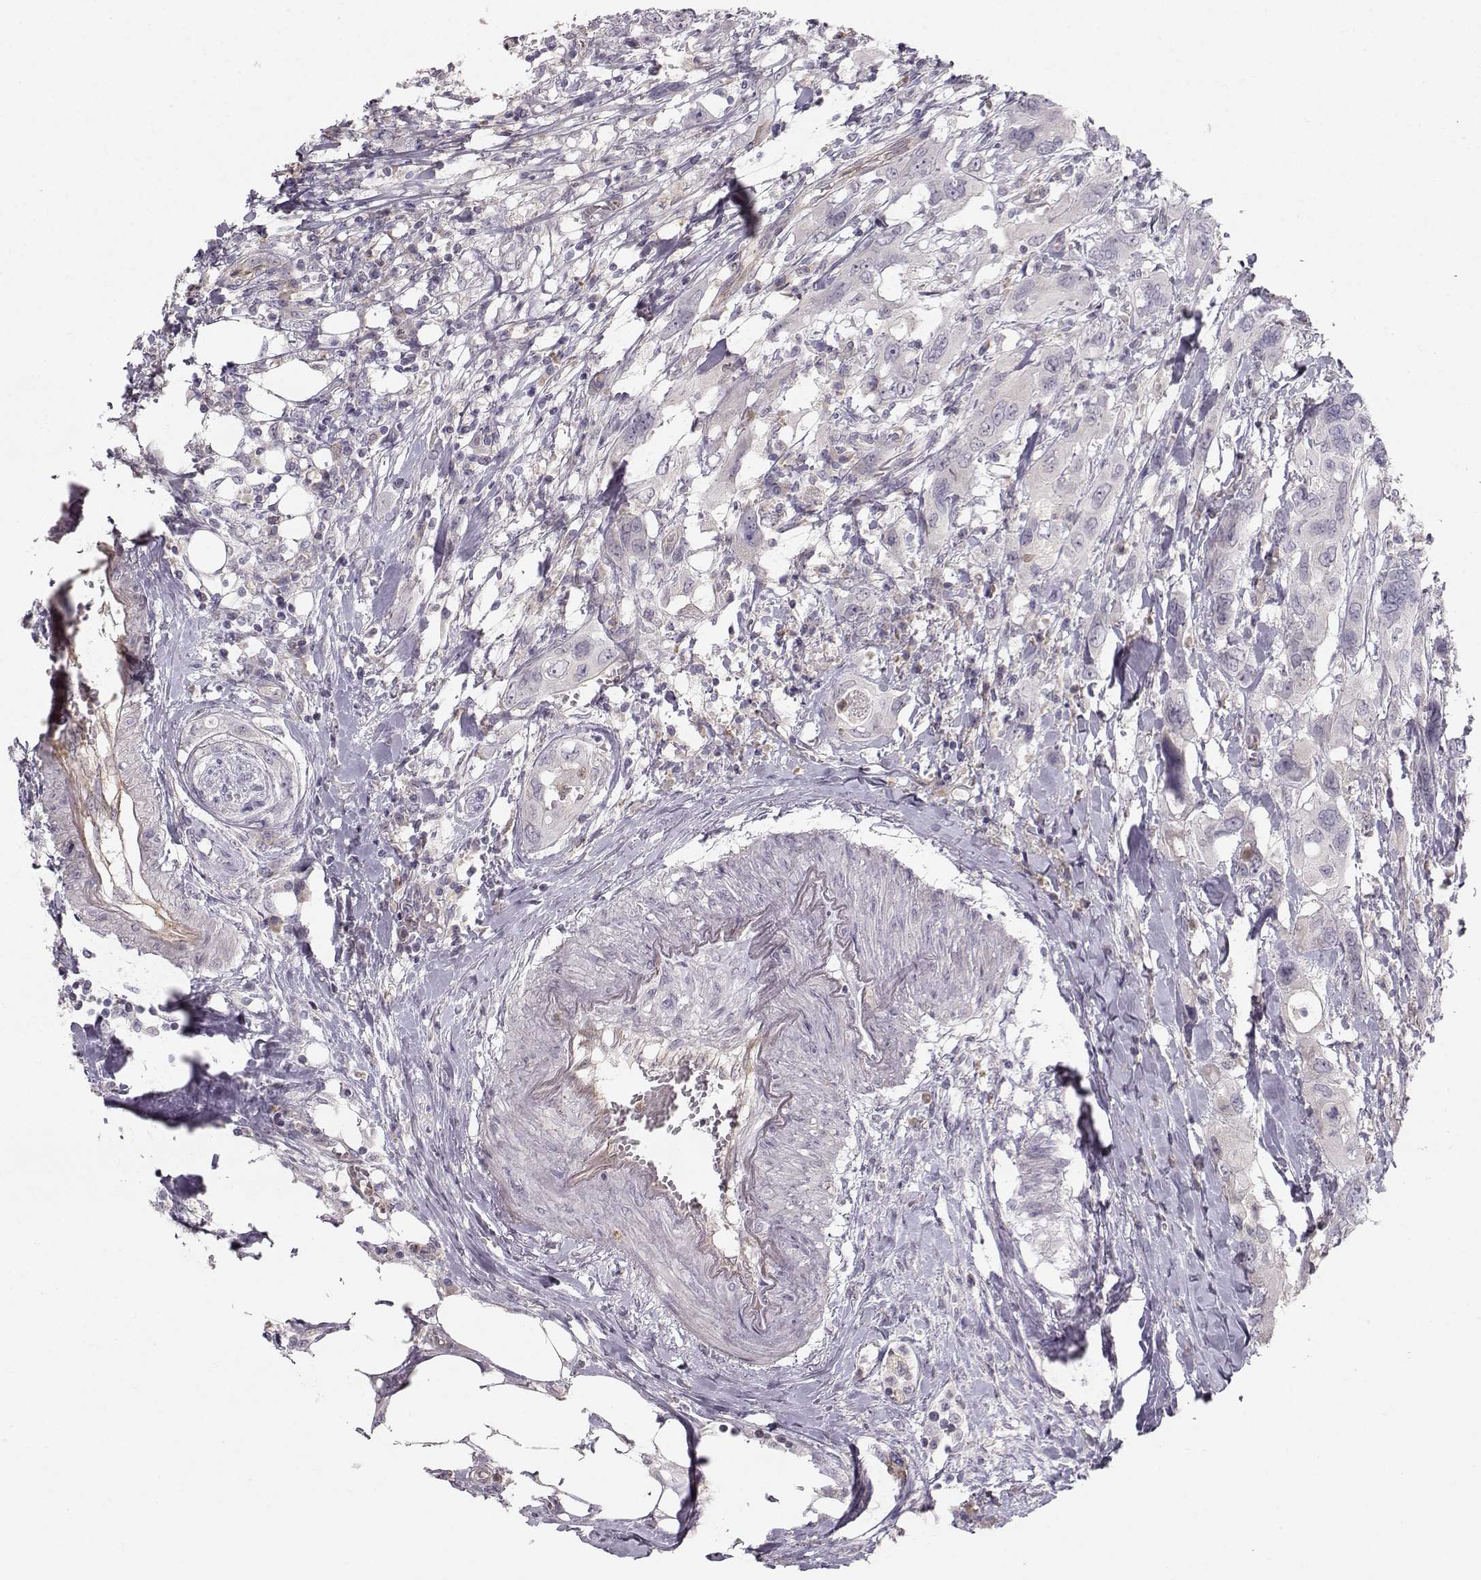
{"staining": {"intensity": "negative", "quantity": "none", "location": "none"}, "tissue": "urothelial cancer", "cell_type": "Tumor cells", "image_type": "cancer", "snomed": [{"axis": "morphology", "description": "Urothelial carcinoma, NOS"}, {"axis": "morphology", "description": "Urothelial carcinoma, High grade"}, {"axis": "topography", "description": "Urinary bladder"}], "caption": "This is an IHC histopathology image of human urothelial cancer. There is no staining in tumor cells.", "gene": "OPRD1", "patient": {"sex": "male", "age": 63}}